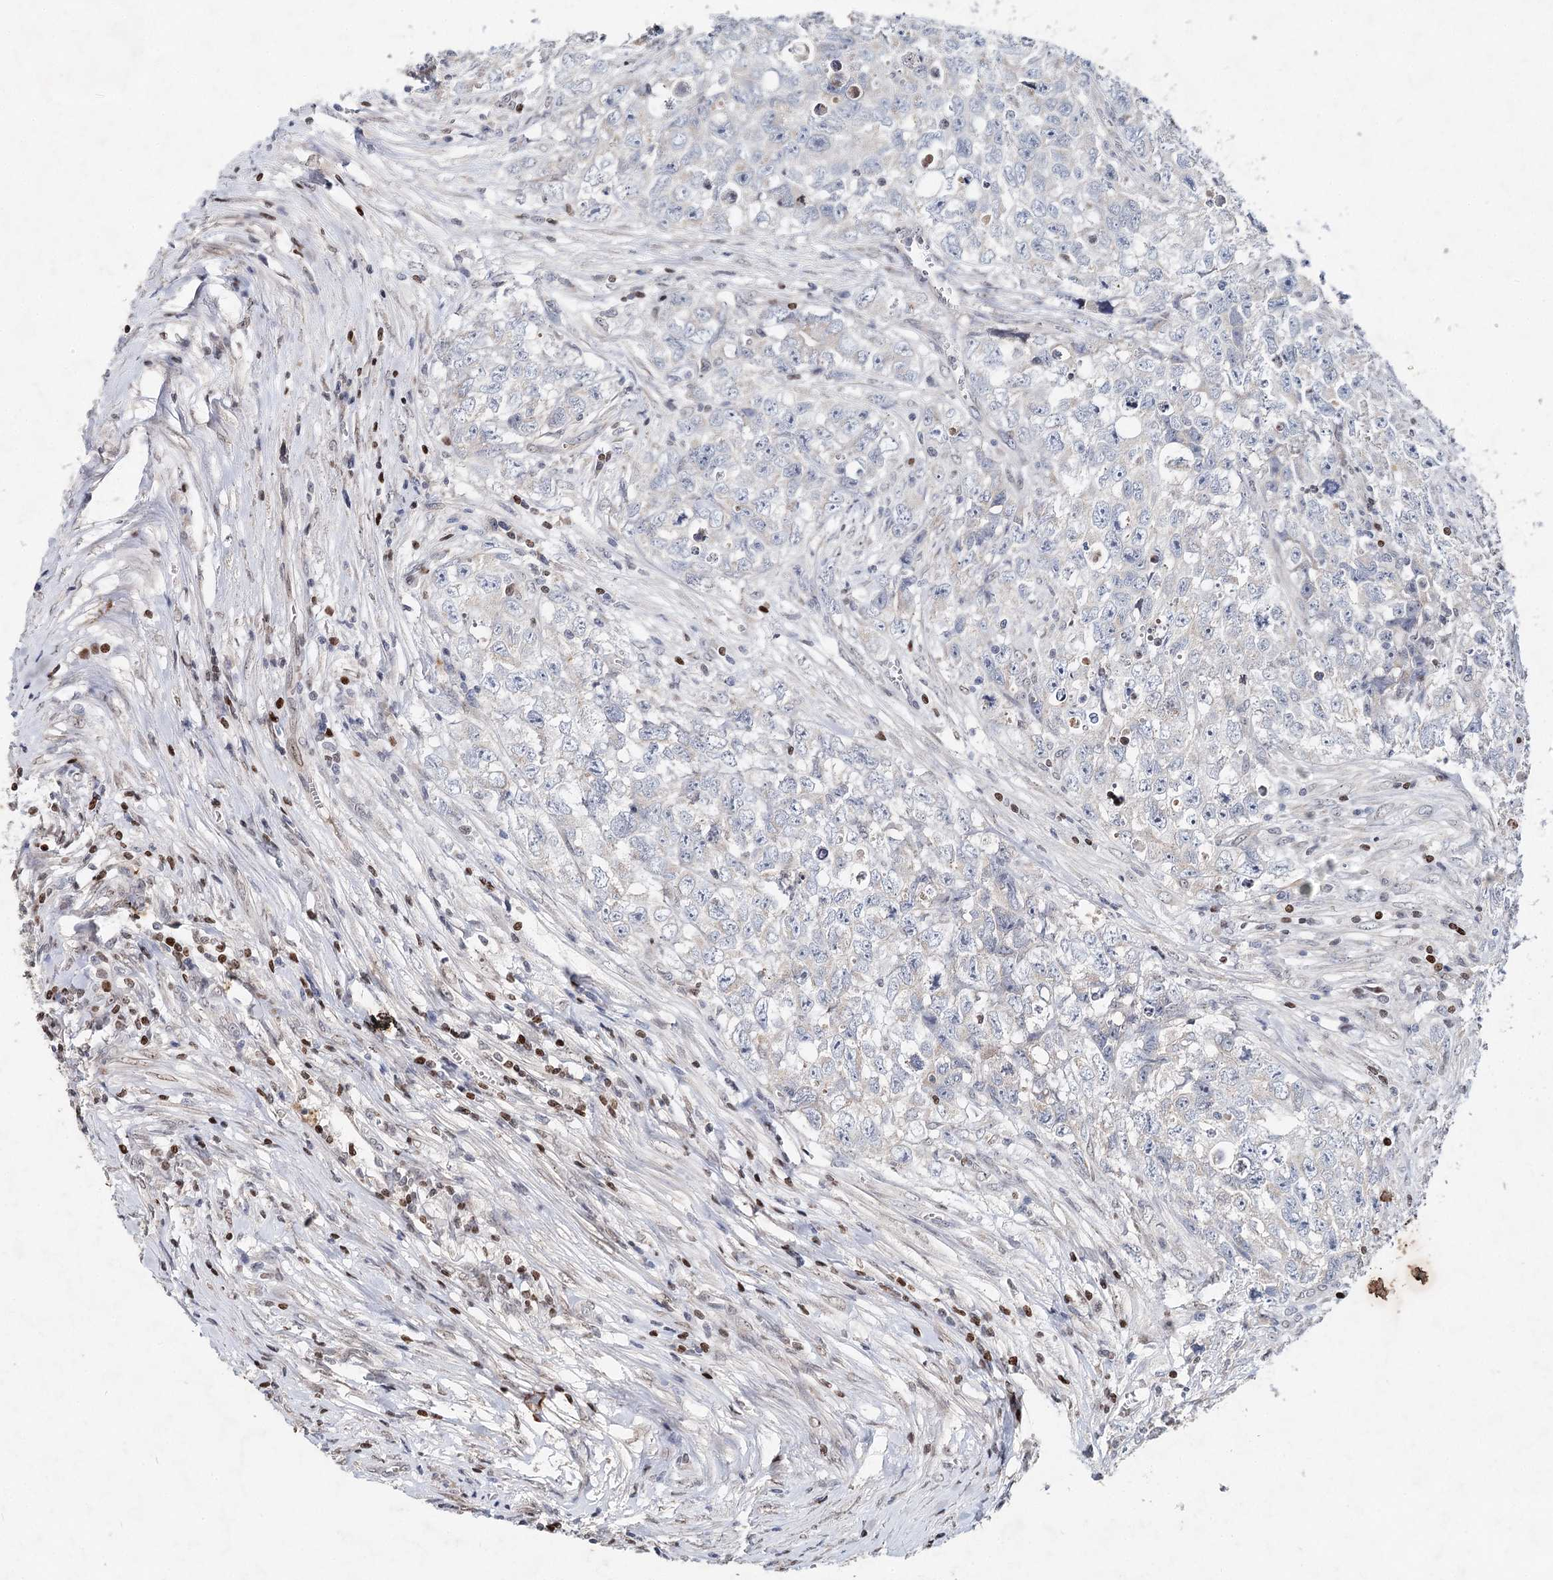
{"staining": {"intensity": "negative", "quantity": "none", "location": "none"}, "tissue": "testis cancer", "cell_type": "Tumor cells", "image_type": "cancer", "snomed": [{"axis": "morphology", "description": "Seminoma, NOS"}, {"axis": "morphology", "description": "Carcinoma, Embryonal, NOS"}, {"axis": "topography", "description": "Testis"}], "caption": "An image of testis cancer (seminoma) stained for a protein reveals no brown staining in tumor cells.", "gene": "FRMD4A", "patient": {"sex": "male", "age": 43}}